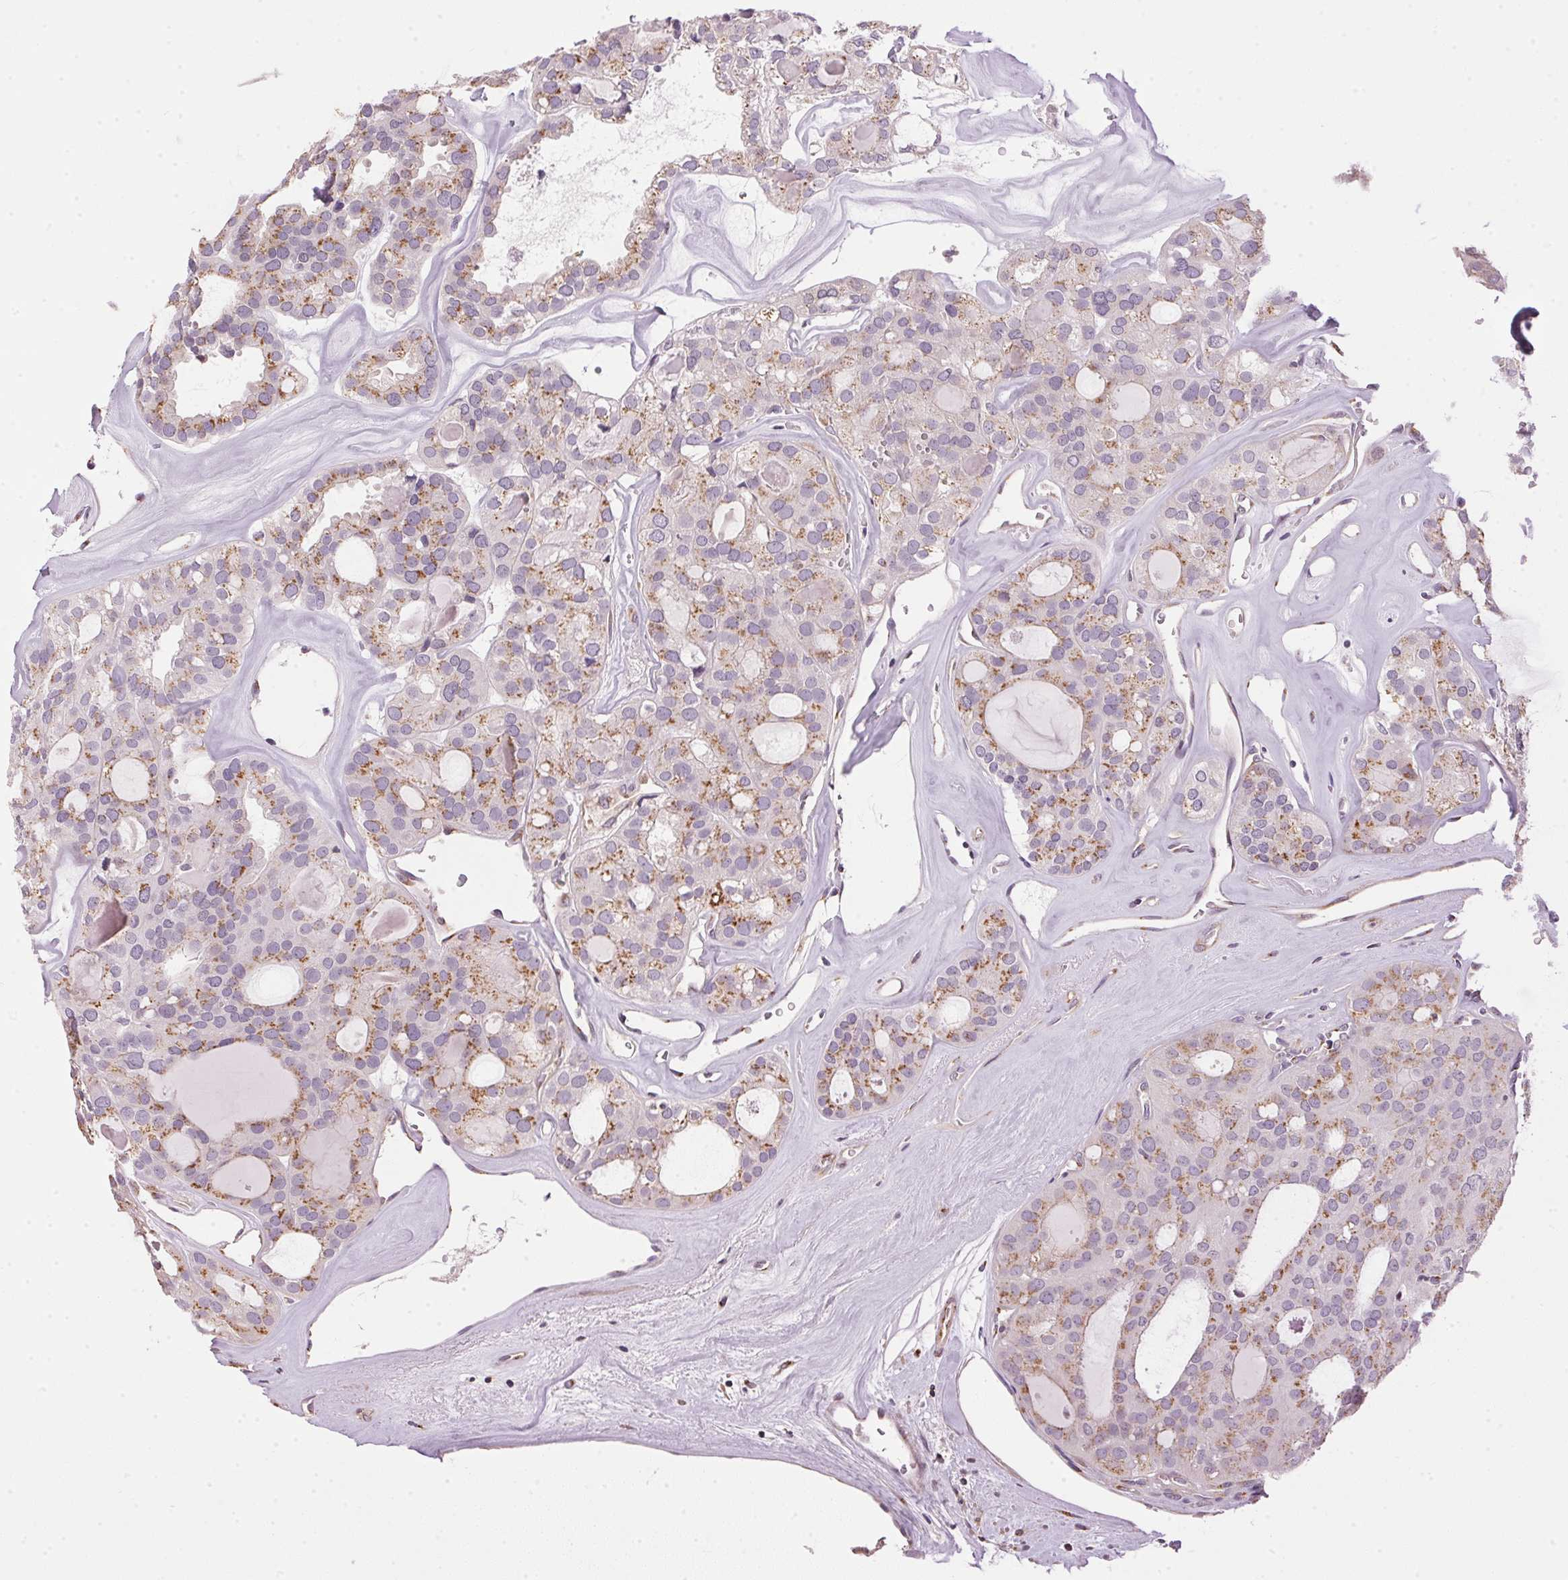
{"staining": {"intensity": "moderate", "quantity": "25%-75%", "location": "cytoplasmic/membranous"}, "tissue": "thyroid cancer", "cell_type": "Tumor cells", "image_type": "cancer", "snomed": [{"axis": "morphology", "description": "Follicular adenoma carcinoma, NOS"}, {"axis": "topography", "description": "Thyroid gland"}], "caption": "Thyroid cancer tissue reveals moderate cytoplasmic/membranous expression in approximately 25%-75% of tumor cells", "gene": "GOLPH3", "patient": {"sex": "male", "age": 75}}